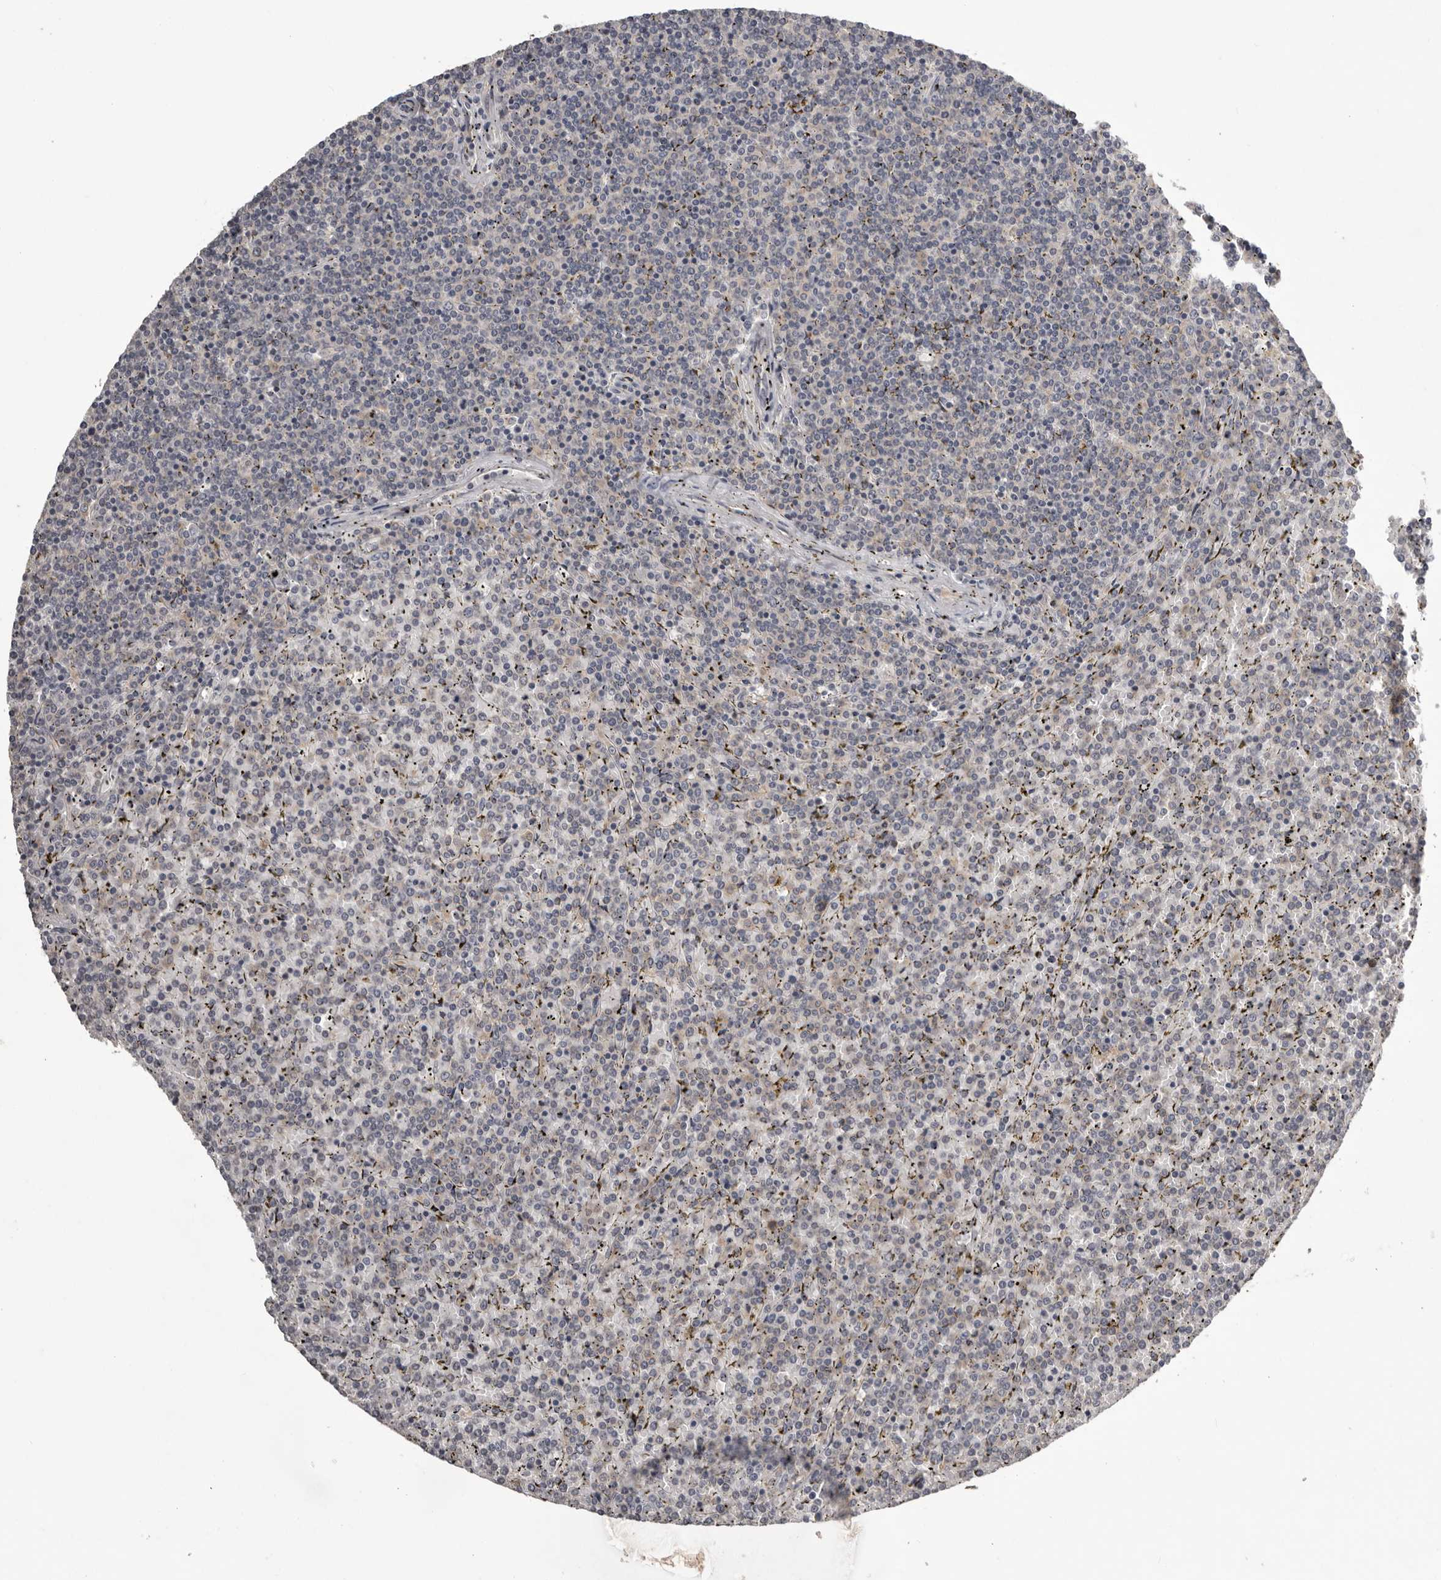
{"staining": {"intensity": "negative", "quantity": "none", "location": "none"}, "tissue": "lymphoma", "cell_type": "Tumor cells", "image_type": "cancer", "snomed": [{"axis": "morphology", "description": "Malignant lymphoma, non-Hodgkin's type, Low grade"}, {"axis": "topography", "description": "Spleen"}], "caption": "Immunohistochemical staining of human low-grade malignant lymphoma, non-Hodgkin's type demonstrates no significant expression in tumor cells.", "gene": "DARS1", "patient": {"sex": "female", "age": 19}}